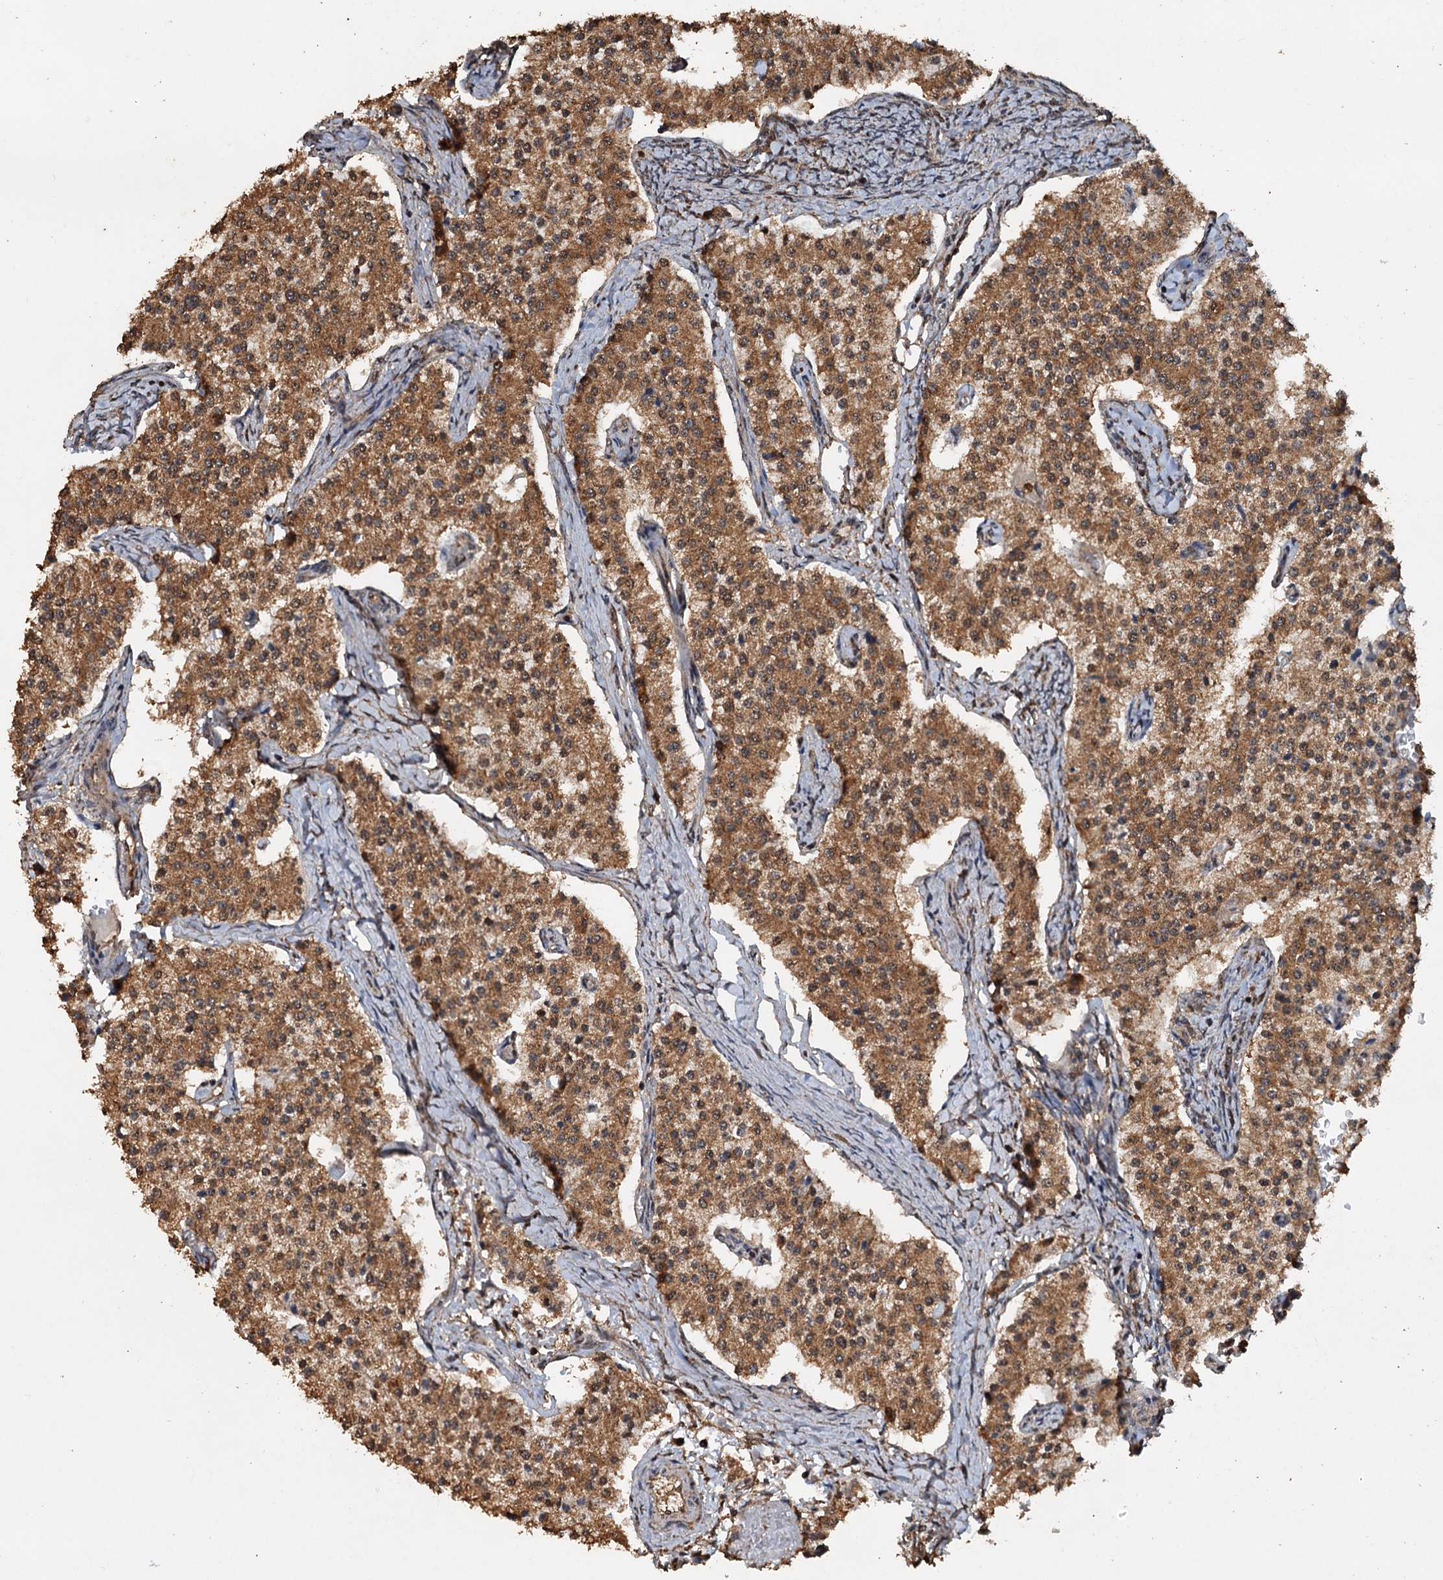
{"staining": {"intensity": "moderate", "quantity": ">75%", "location": "cytoplasmic/membranous,nuclear"}, "tissue": "carcinoid", "cell_type": "Tumor cells", "image_type": "cancer", "snomed": [{"axis": "morphology", "description": "Carcinoid, malignant, NOS"}, {"axis": "topography", "description": "Colon"}], "caption": "Brown immunohistochemical staining in human carcinoid shows moderate cytoplasmic/membranous and nuclear expression in approximately >75% of tumor cells. The staining was performed using DAB to visualize the protein expression in brown, while the nuclei were stained in blue with hematoxylin (Magnification: 20x).", "gene": "PSMD9", "patient": {"sex": "female", "age": 52}}